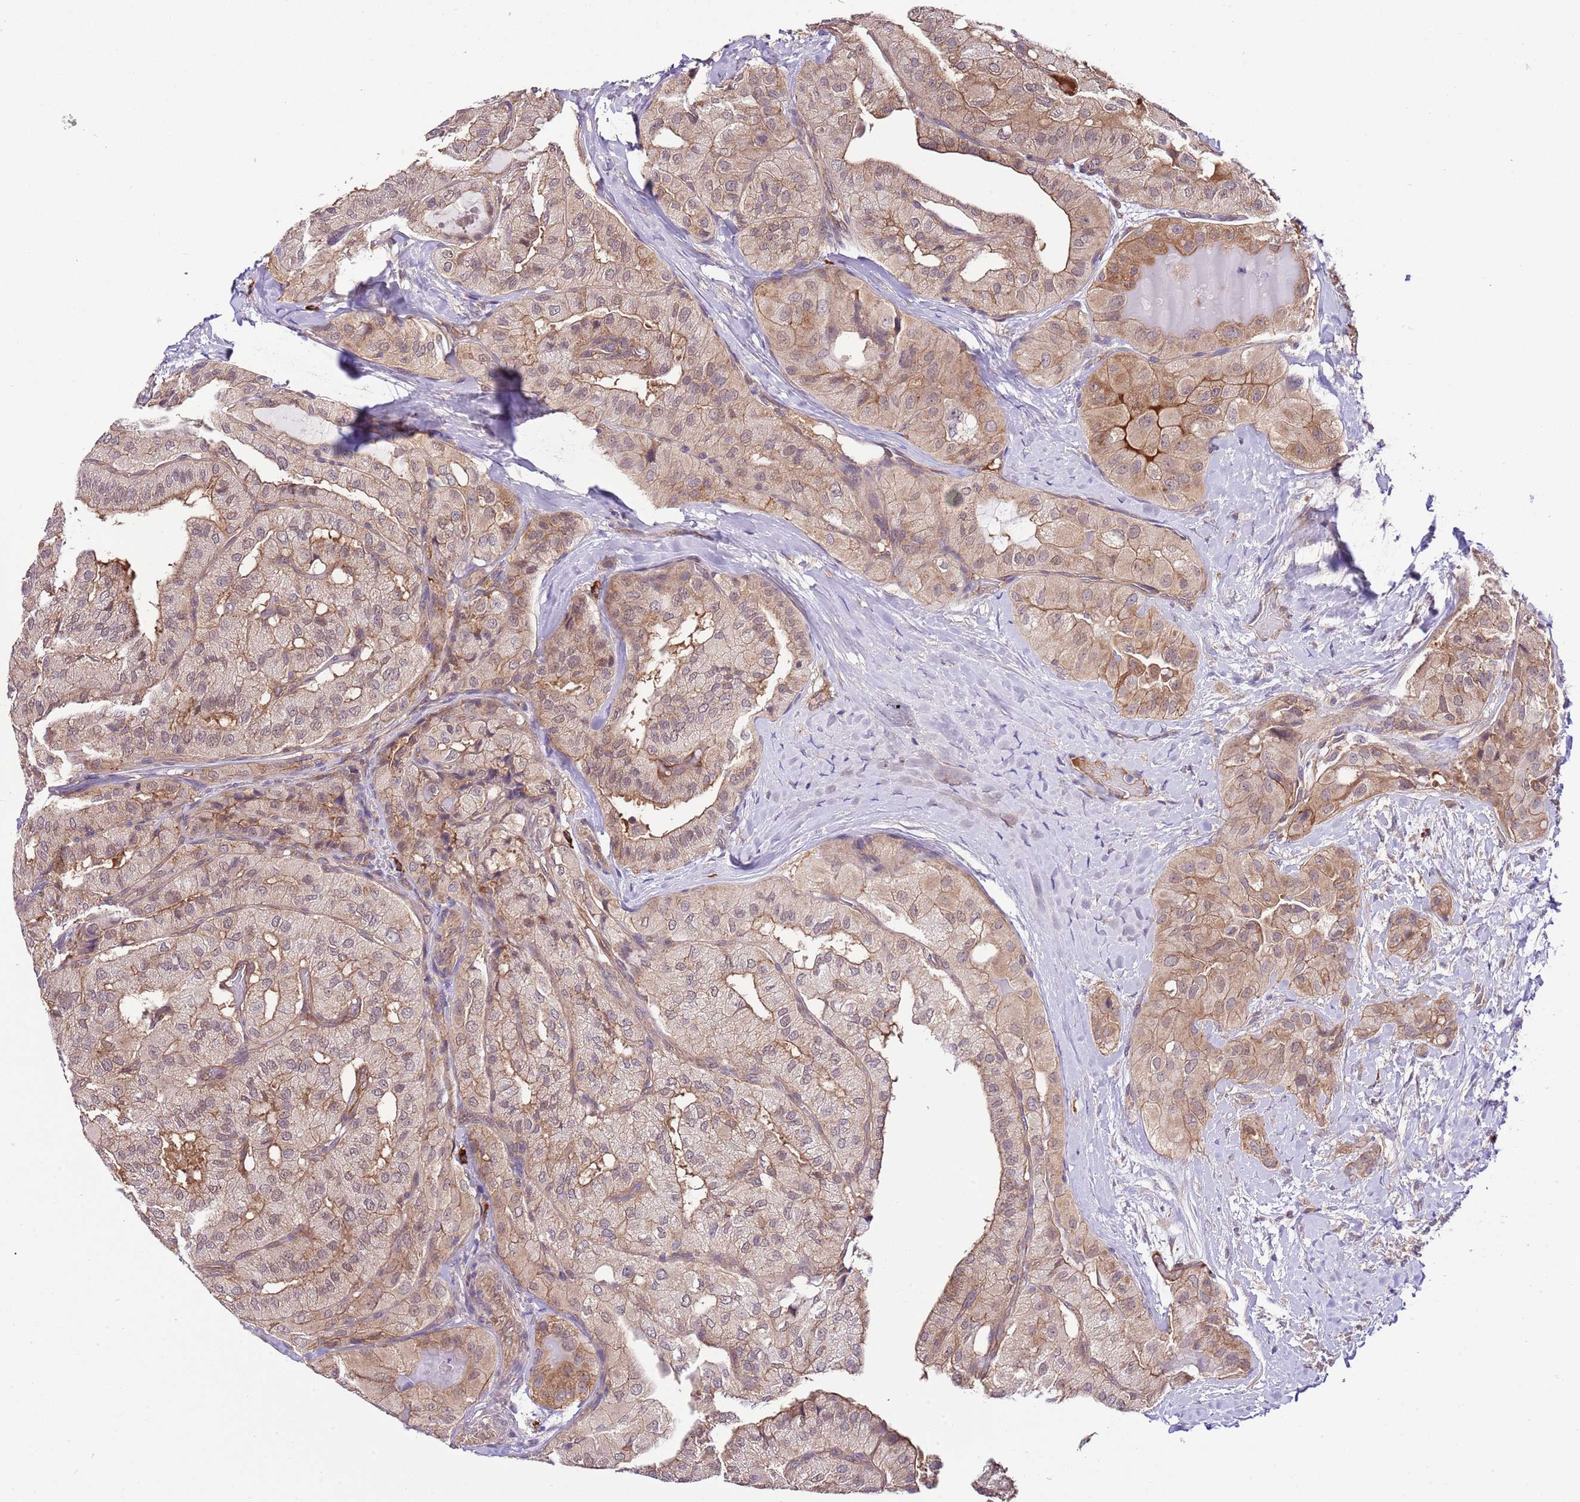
{"staining": {"intensity": "moderate", "quantity": ">75%", "location": "cytoplasmic/membranous"}, "tissue": "thyroid cancer", "cell_type": "Tumor cells", "image_type": "cancer", "snomed": [{"axis": "morphology", "description": "Normal tissue, NOS"}, {"axis": "morphology", "description": "Papillary adenocarcinoma, NOS"}, {"axis": "topography", "description": "Thyroid gland"}], "caption": "Thyroid cancer (papillary adenocarcinoma) was stained to show a protein in brown. There is medium levels of moderate cytoplasmic/membranous positivity in approximately >75% of tumor cells. (DAB = brown stain, brightfield microscopy at high magnification).", "gene": "DONSON", "patient": {"sex": "female", "age": 59}}